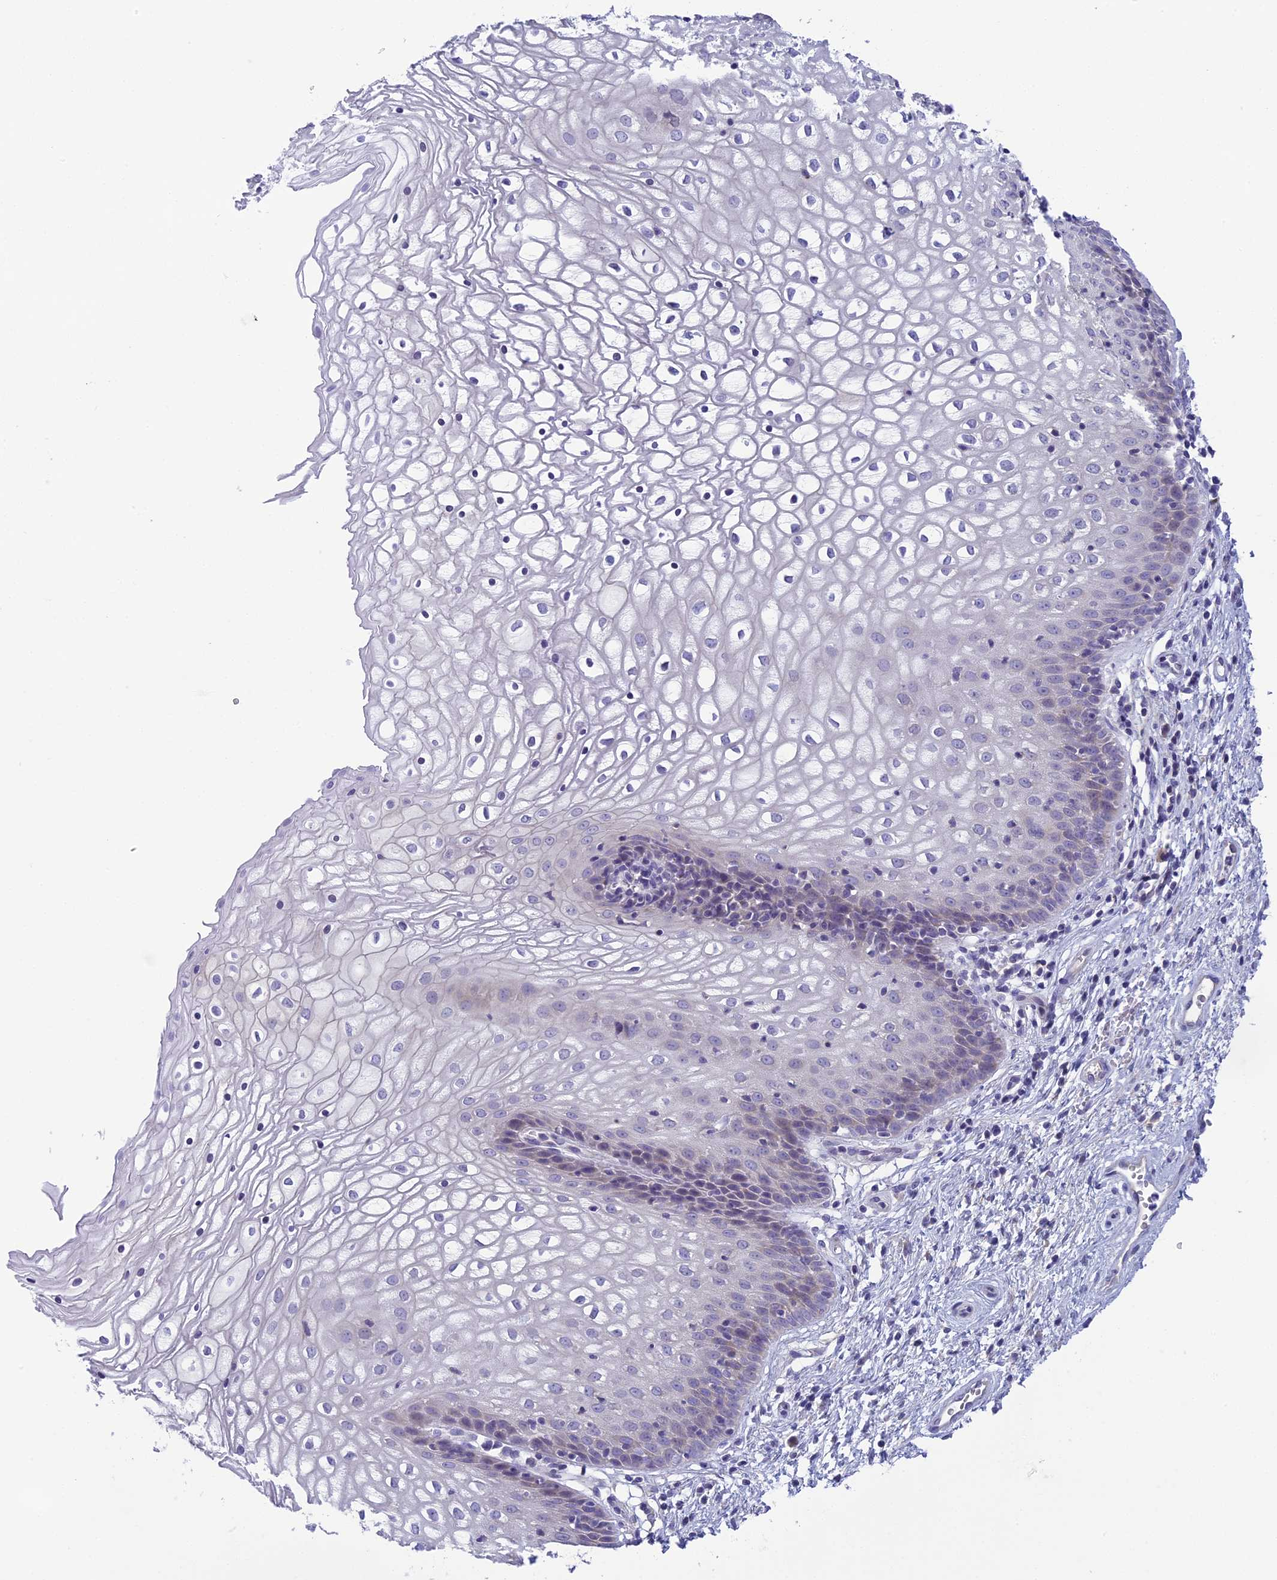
{"staining": {"intensity": "negative", "quantity": "none", "location": "none"}, "tissue": "vagina", "cell_type": "Squamous epithelial cells", "image_type": "normal", "snomed": [{"axis": "morphology", "description": "Normal tissue, NOS"}, {"axis": "topography", "description": "Vagina"}], "caption": "The photomicrograph demonstrates no significant staining in squamous epithelial cells of vagina.", "gene": "ARHGEF37", "patient": {"sex": "female", "age": 34}}